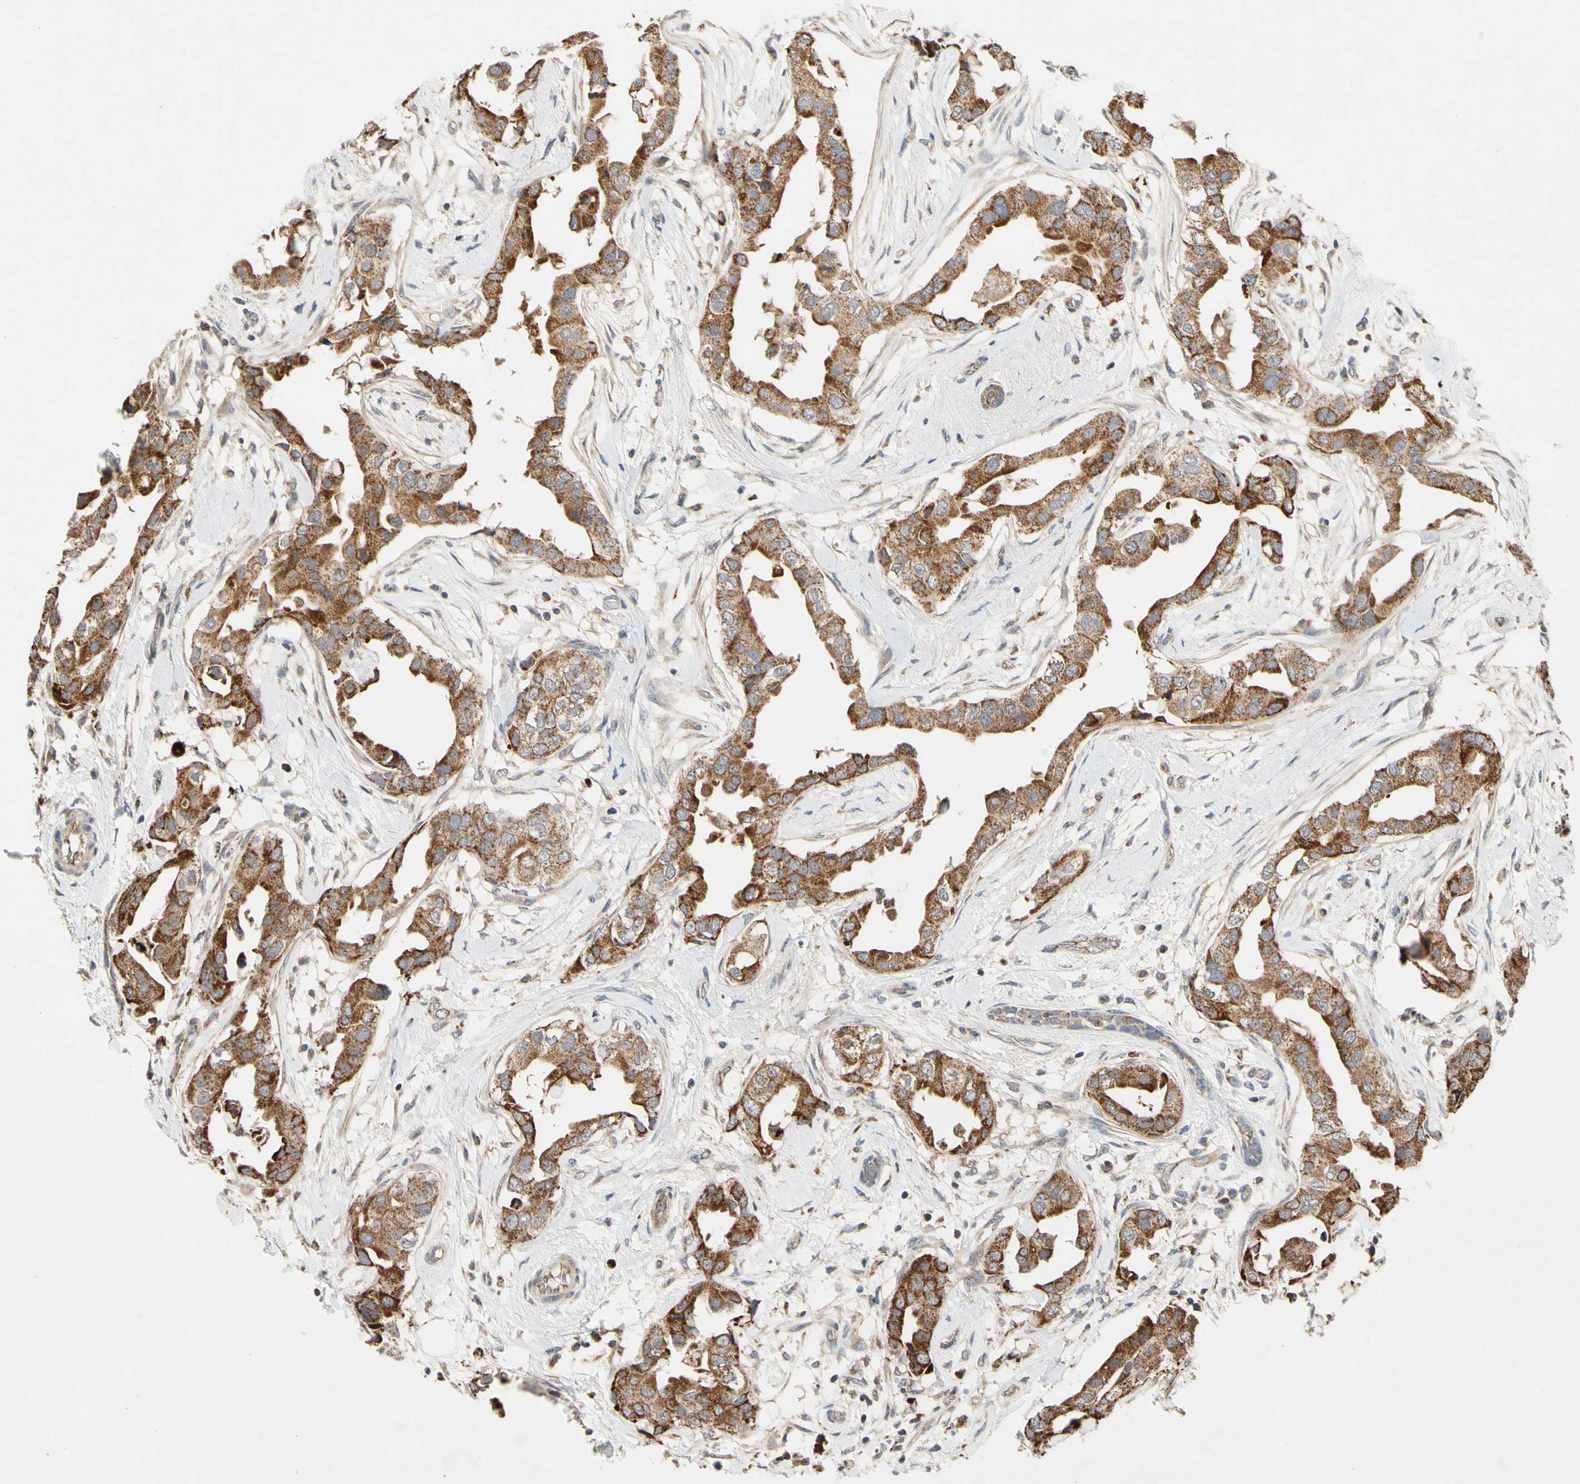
{"staining": {"intensity": "strong", "quantity": ">75%", "location": "cytoplasmic/membranous"}, "tissue": "breast cancer", "cell_type": "Tumor cells", "image_type": "cancer", "snomed": [{"axis": "morphology", "description": "Duct carcinoma"}, {"axis": "topography", "description": "Breast"}], "caption": "Tumor cells show strong cytoplasmic/membranous expression in about >75% of cells in intraductal carcinoma (breast).", "gene": "GPD2", "patient": {"sex": "female", "age": 40}}